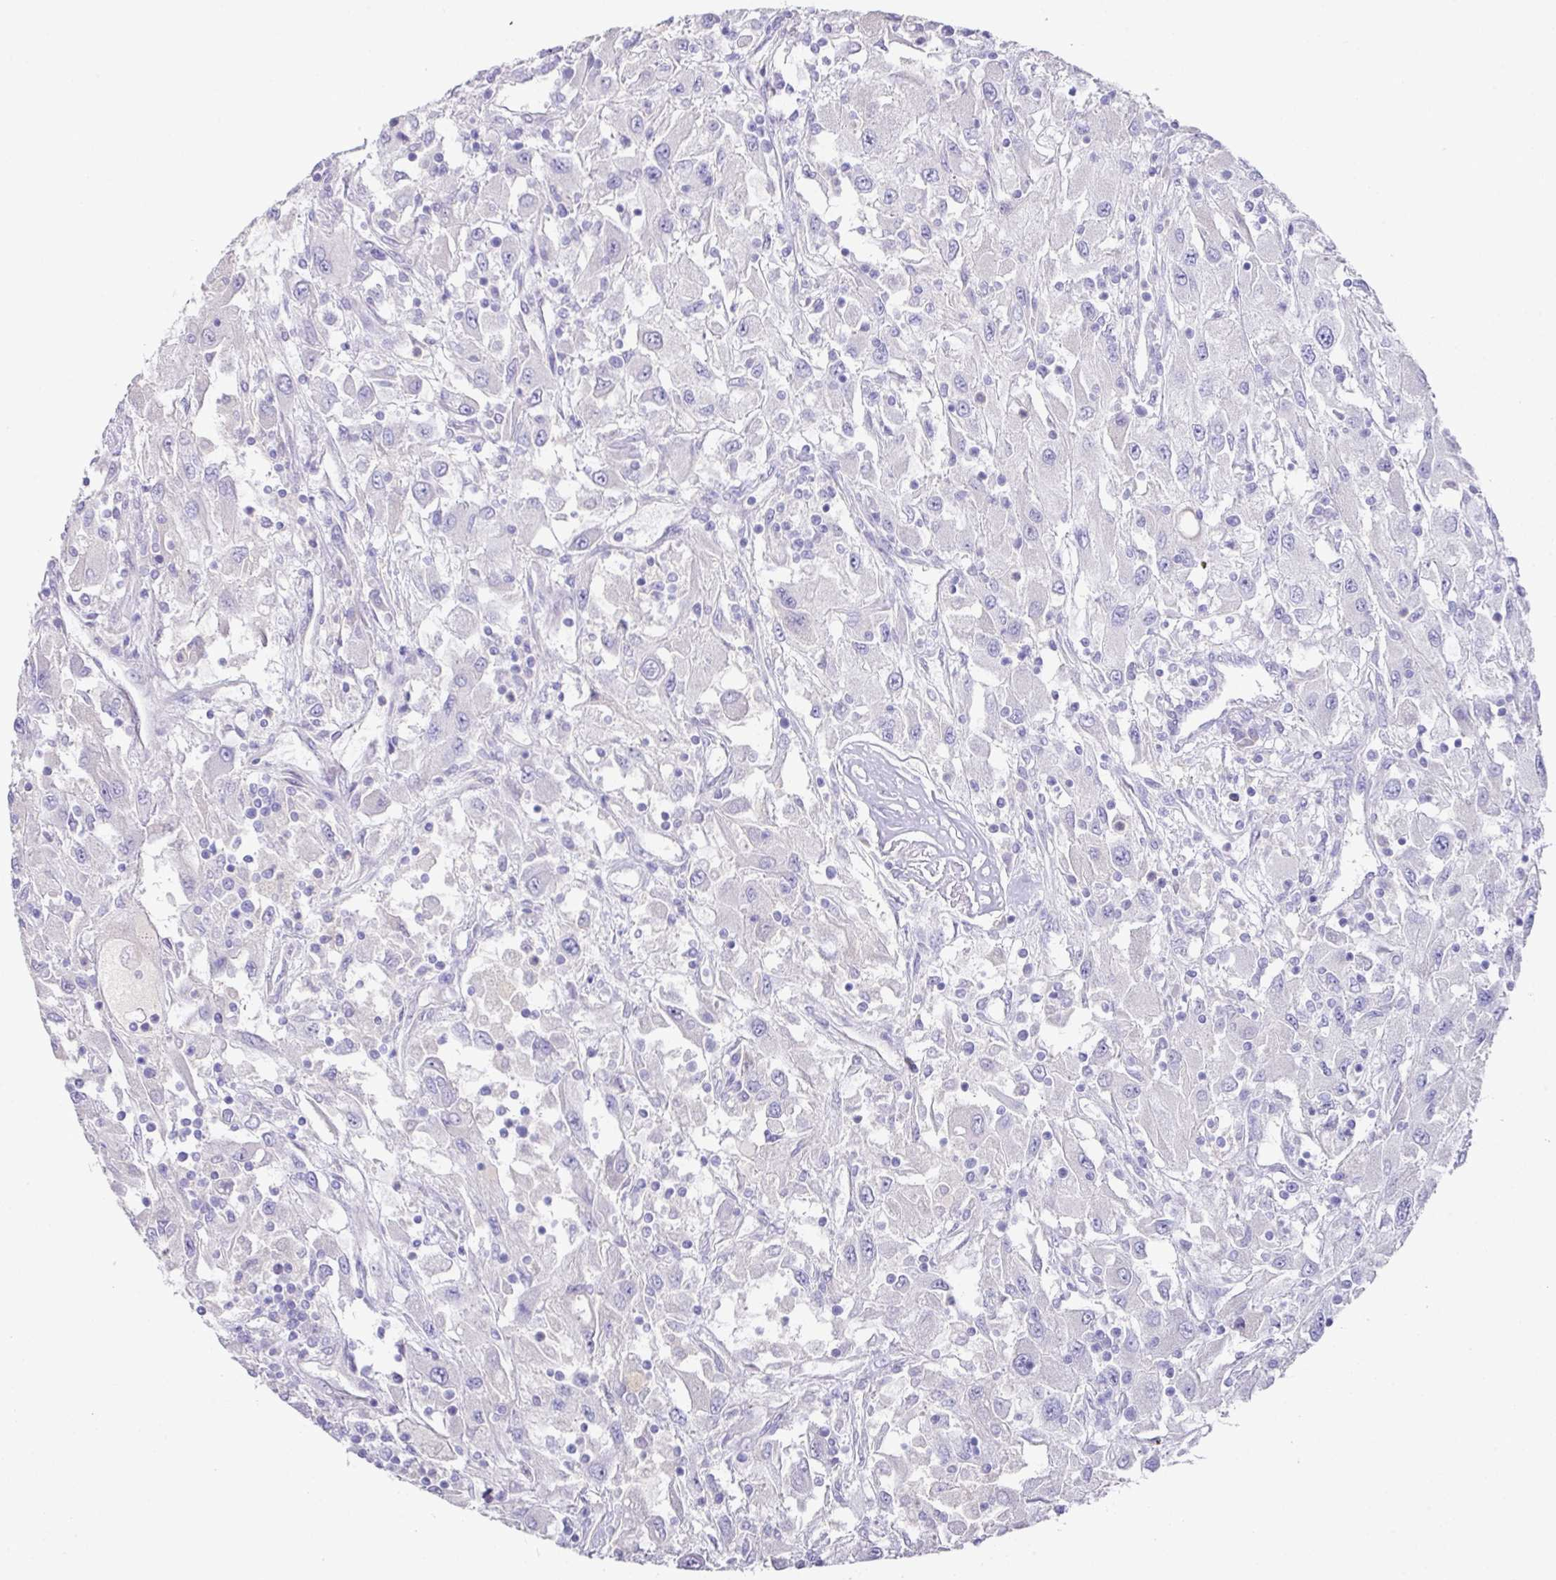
{"staining": {"intensity": "negative", "quantity": "none", "location": "none"}, "tissue": "renal cancer", "cell_type": "Tumor cells", "image_type": "cancer", "snomed": [{"axis": "morphology", "description": "Adenocarcinoma, NOS"}, {"axis": "topography", "description": "Kidney"}], "caption": "Adenocarcinoma (renal) was stained to show a protein in brown. There is no significant staining in tumor cells.", "gene": "TARM1", "patient": {"sex": "female", "age": 67}}